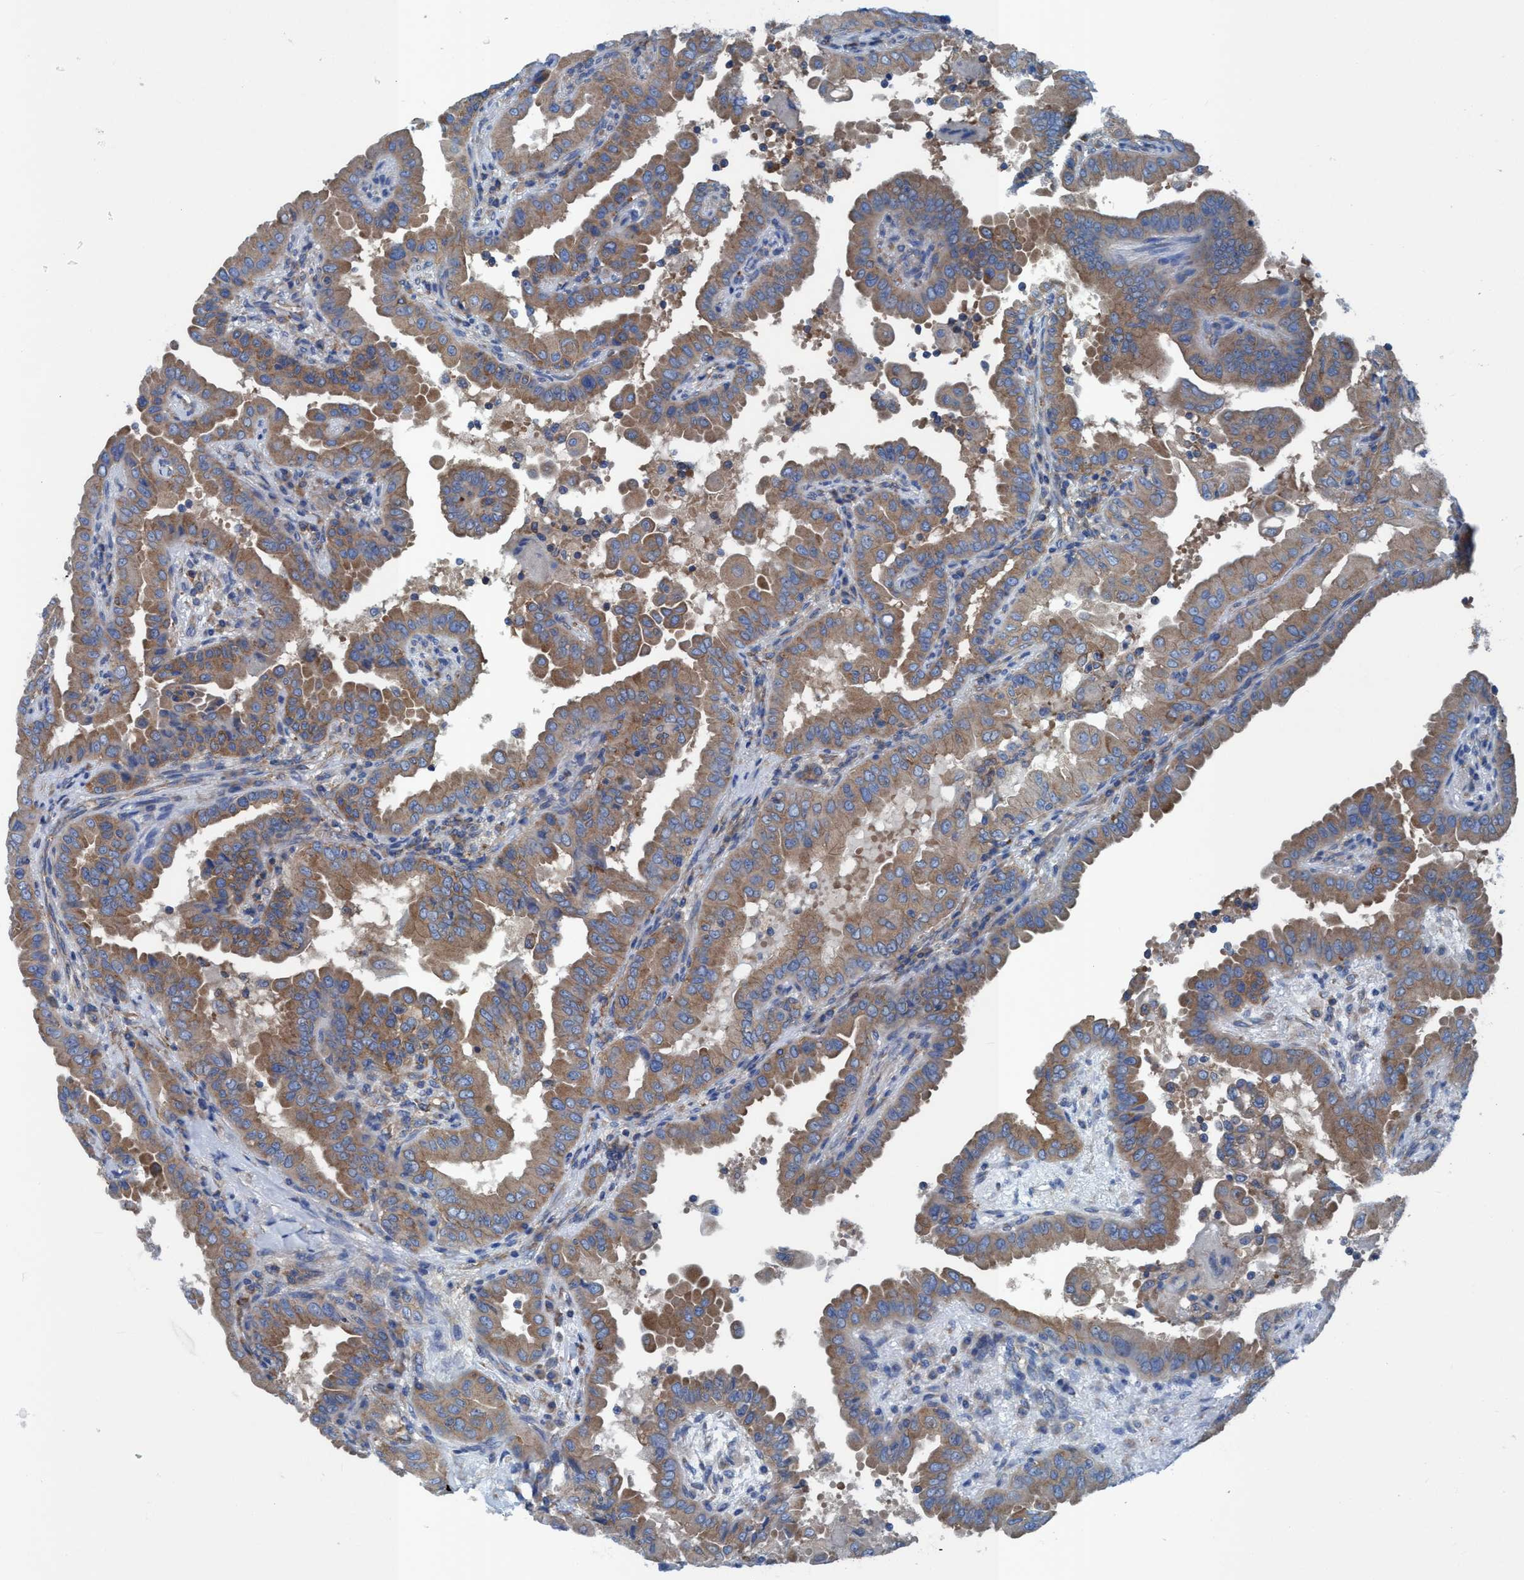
{"staining": {"intensity": "moderate", "quantity": ">75%", "location": "cytoplasmic/membranous"}, "tissue": "thyroid cancer", "cell_type": "Tumor cells", "image_type": "cancer", "snomed": [{"axis": "morphology", "description": "Papillary adenocarcinoma, NOS"}, {"axis": "topography", "description": "Thyroid gland"}], "caption": "Papillary adenocarcinoma (thyroid) stained with immunohistochemistry (IHC) displays moderate cytoplasmic/membranous staining in about >75% of tumor cells.", "gene": "NMT1", "patient": {"sex": "male", "age": 33}}